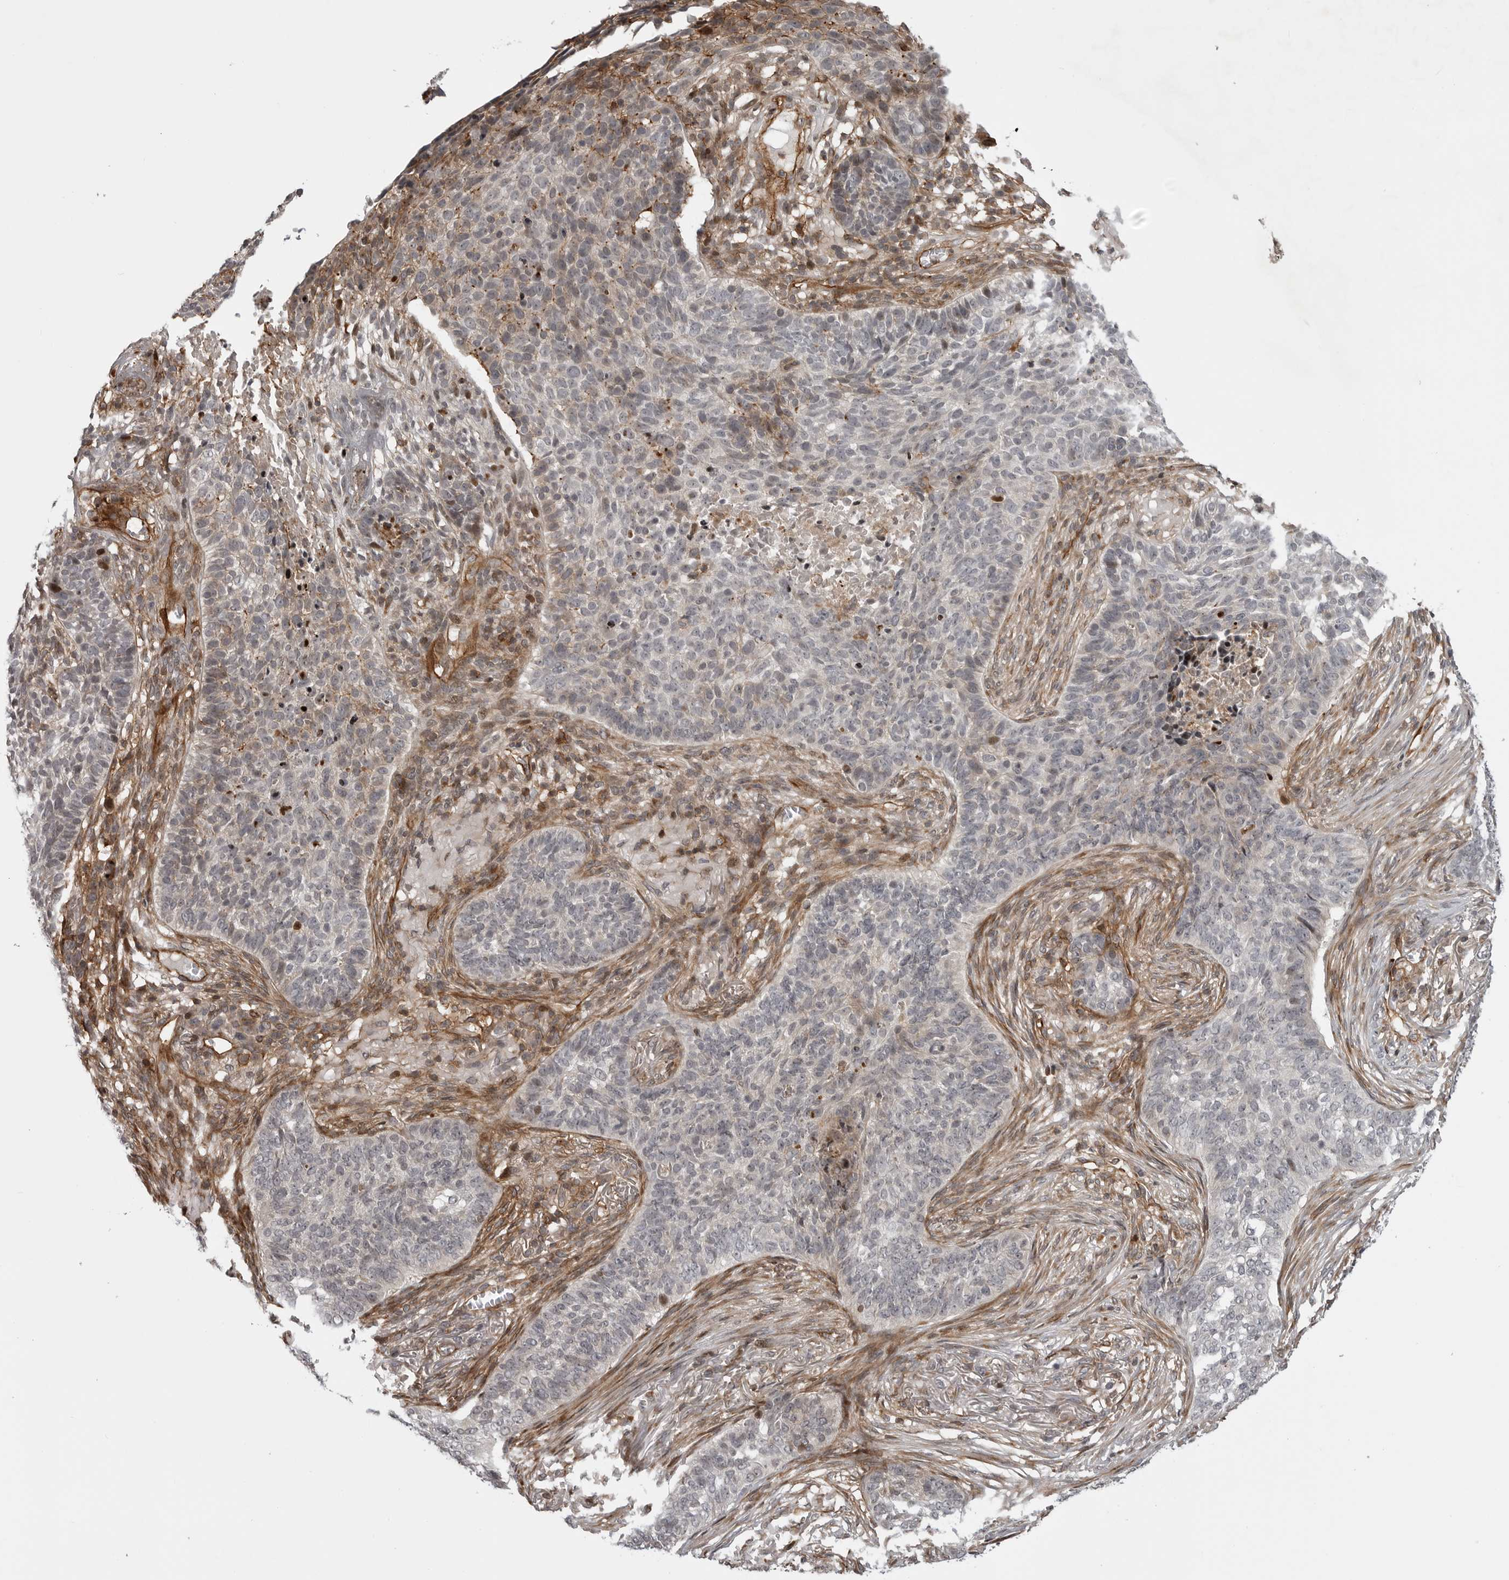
{"staining": {"intensity": "negative", "quantity": "none", "location": "none"}, "tissue": "skin cancer", "cell_type": "Tumor cells", "image_type": "cancer", "snomed": [{"axis": "morphology", "description": "Basal cell carcinoma"}, {"axis": "topography", "description": "Skin"}], "caption": "IHC of basal cell carcinoma (skin) shows no staining in tumor cells.", "gene": "ABL1", "patient": {"sex": "male", "age": 85}}